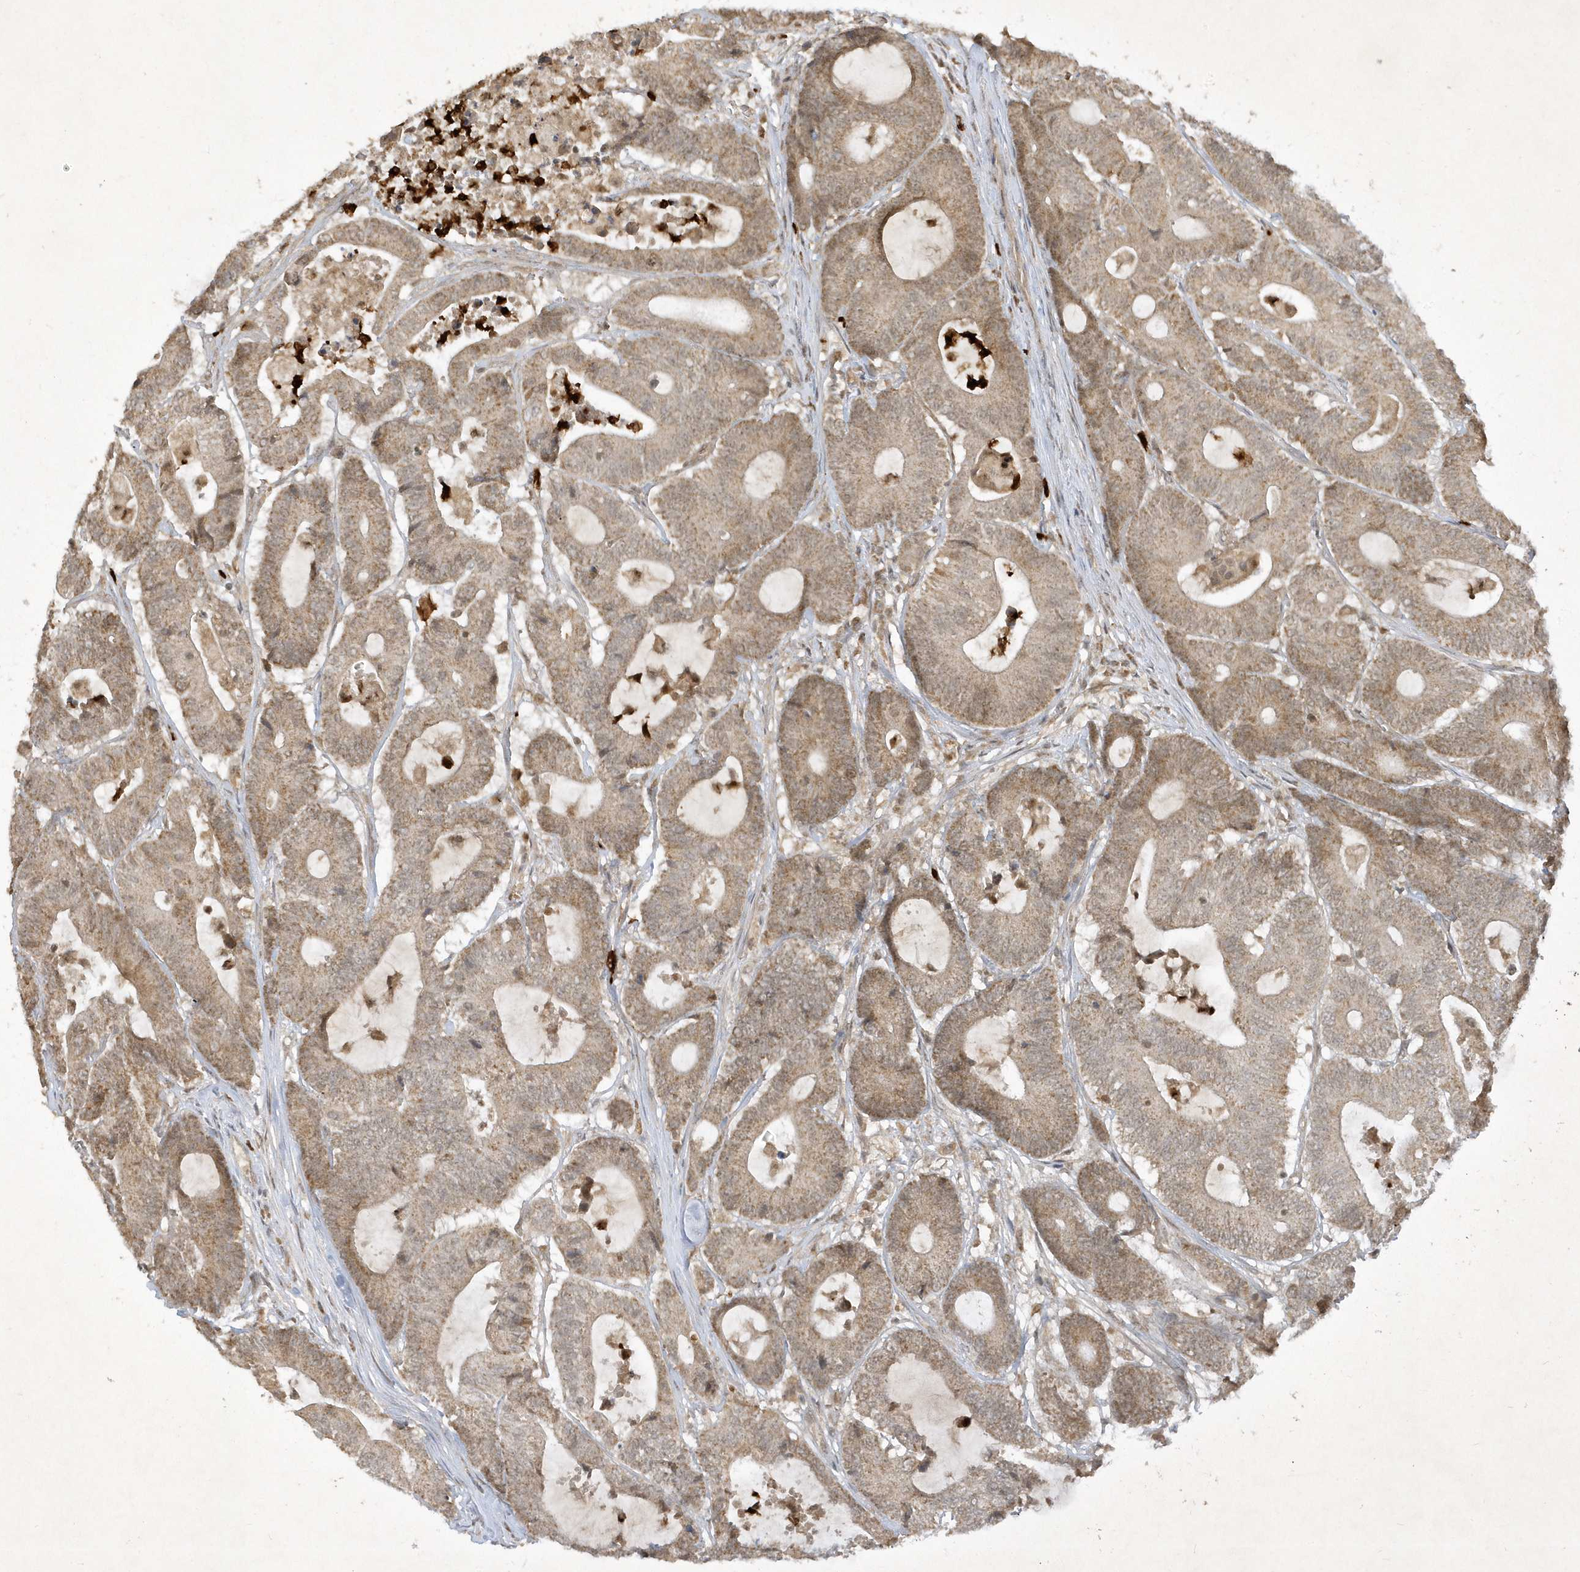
{"staining": {"intensity": "moderate", "quantity": ">75%", "location": "cytoplasmic/membranous,nuclear"}, "tissue": "colorectal cancer", "cell_type": "Tumor cells", "image_type": "cancer", "snomed": [{"axis": "morphology", "description": "Adenocarcinoma, NOS"}, {"axis": "topography", "description": "Colon"}], "caption": "A high-resolution photomicrograph shows IHC staining of adenocarcinoma (colorectal), which reveals moderate cytoplasmic/membranous and nuclear positivity in approximately >75% of tumor cells.", "gene": "ZNF213", "patient": {"sex": "female", "age": 84}}